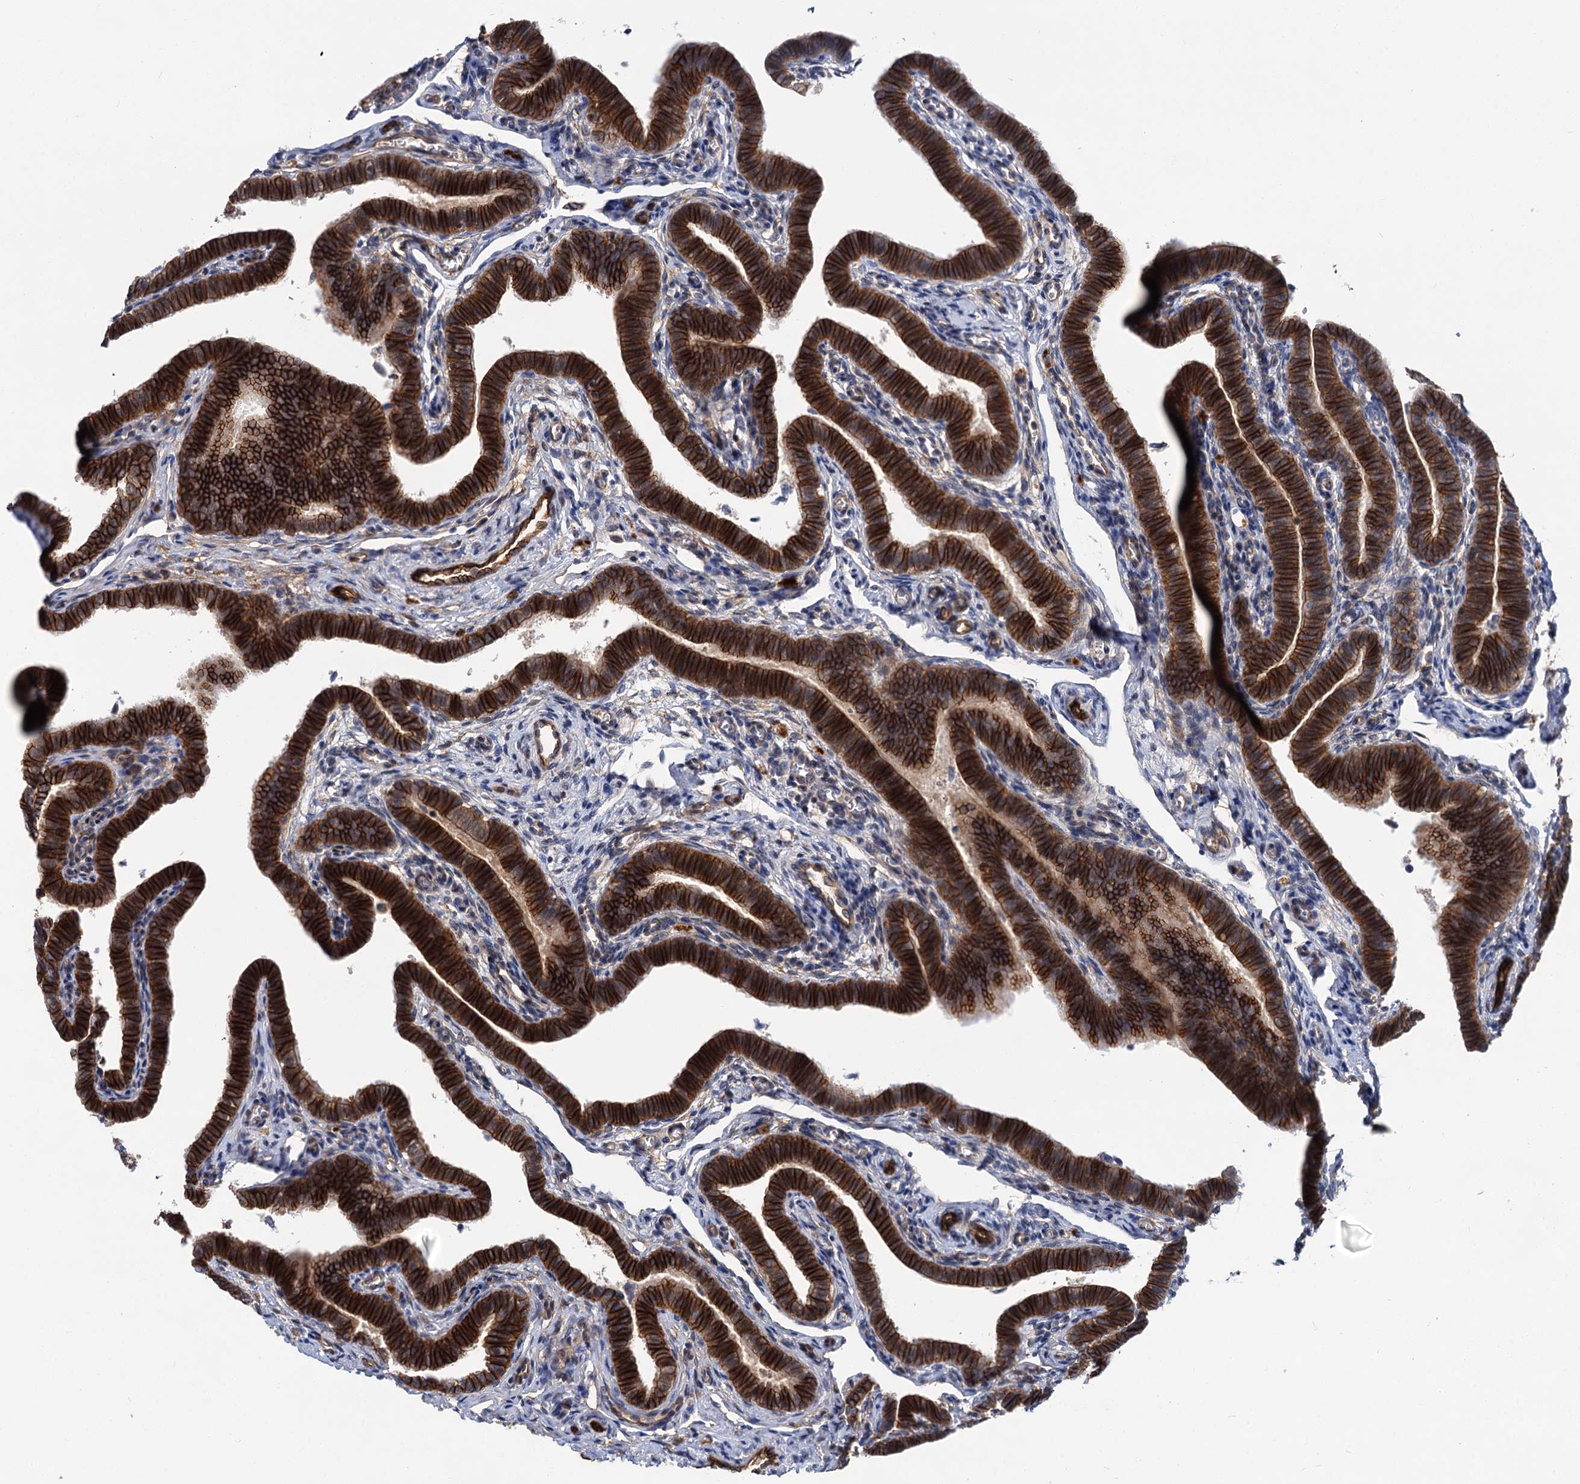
{"staining": {"intensity": "strong", "quantity": ">75%", "location": "cytoplasmic/membranous"}, "tissue": "fallopian tube", "cell_type": "Glandular cells", "image_type": "normal", "snomed": [{"axis": "morphology", "description": "Normal tissue, NOS"}, {"axis": "topography", "description": "Fallopian tube"}], "caption": "High-power microscopy captured an immunohistochemistry photomicrograph of benign fallopian tube, revealing strong cytoplasmic/membranous expression in approximately >75% of glandular cells.", "gene": "ABLIM1", "patient": {"sex": "female", "age": 36}}